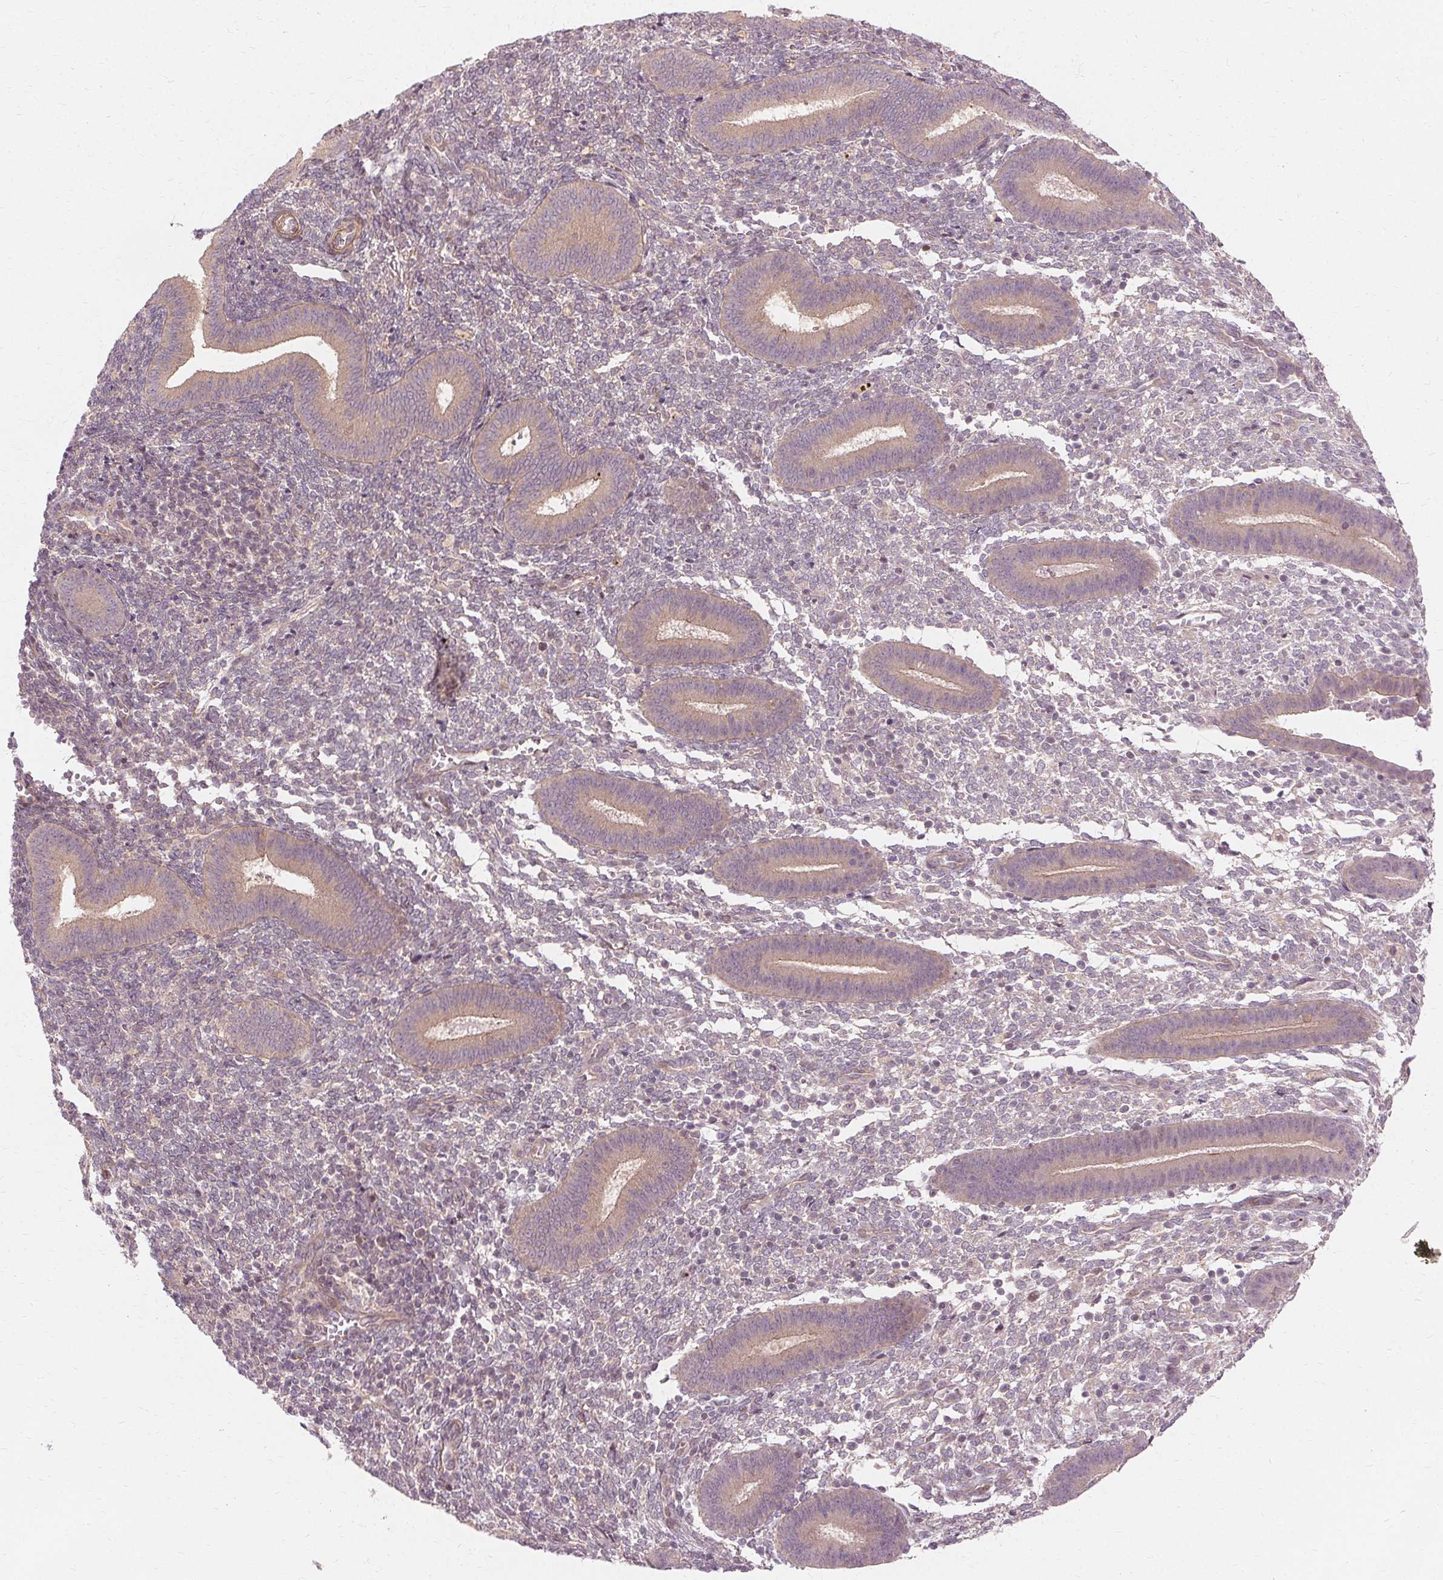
{"staining": {"intensity": "weak", "quantity": "25%-75%", "location": "cytoplasmic/membranous"}, "tissue": "endometrium", "cell_type": "Cells in endometrial stroma", "image_type": "normal", "snomed": [{"axis": "morphology", "description": "Normal tissue, NOS"}, {"axis": "topography", "description": "Endometrium"}], "caption": "High-magnification brightfield microscopy of benign endometrium stained with DAB (3,3'-diaminobenzidine) (brown) and counterstained with hematoxylin (blue). cells in endometrial stroma exhibit weak cytoplasmic/membranous expression is identified in about25%-75% of cells. (Stains: DAB in brown, nuclei in blue, Microscopy: brightfield microscopy at high magnification).", "gene": "USP8", "patient": {"sex": "female", "age": 25}}